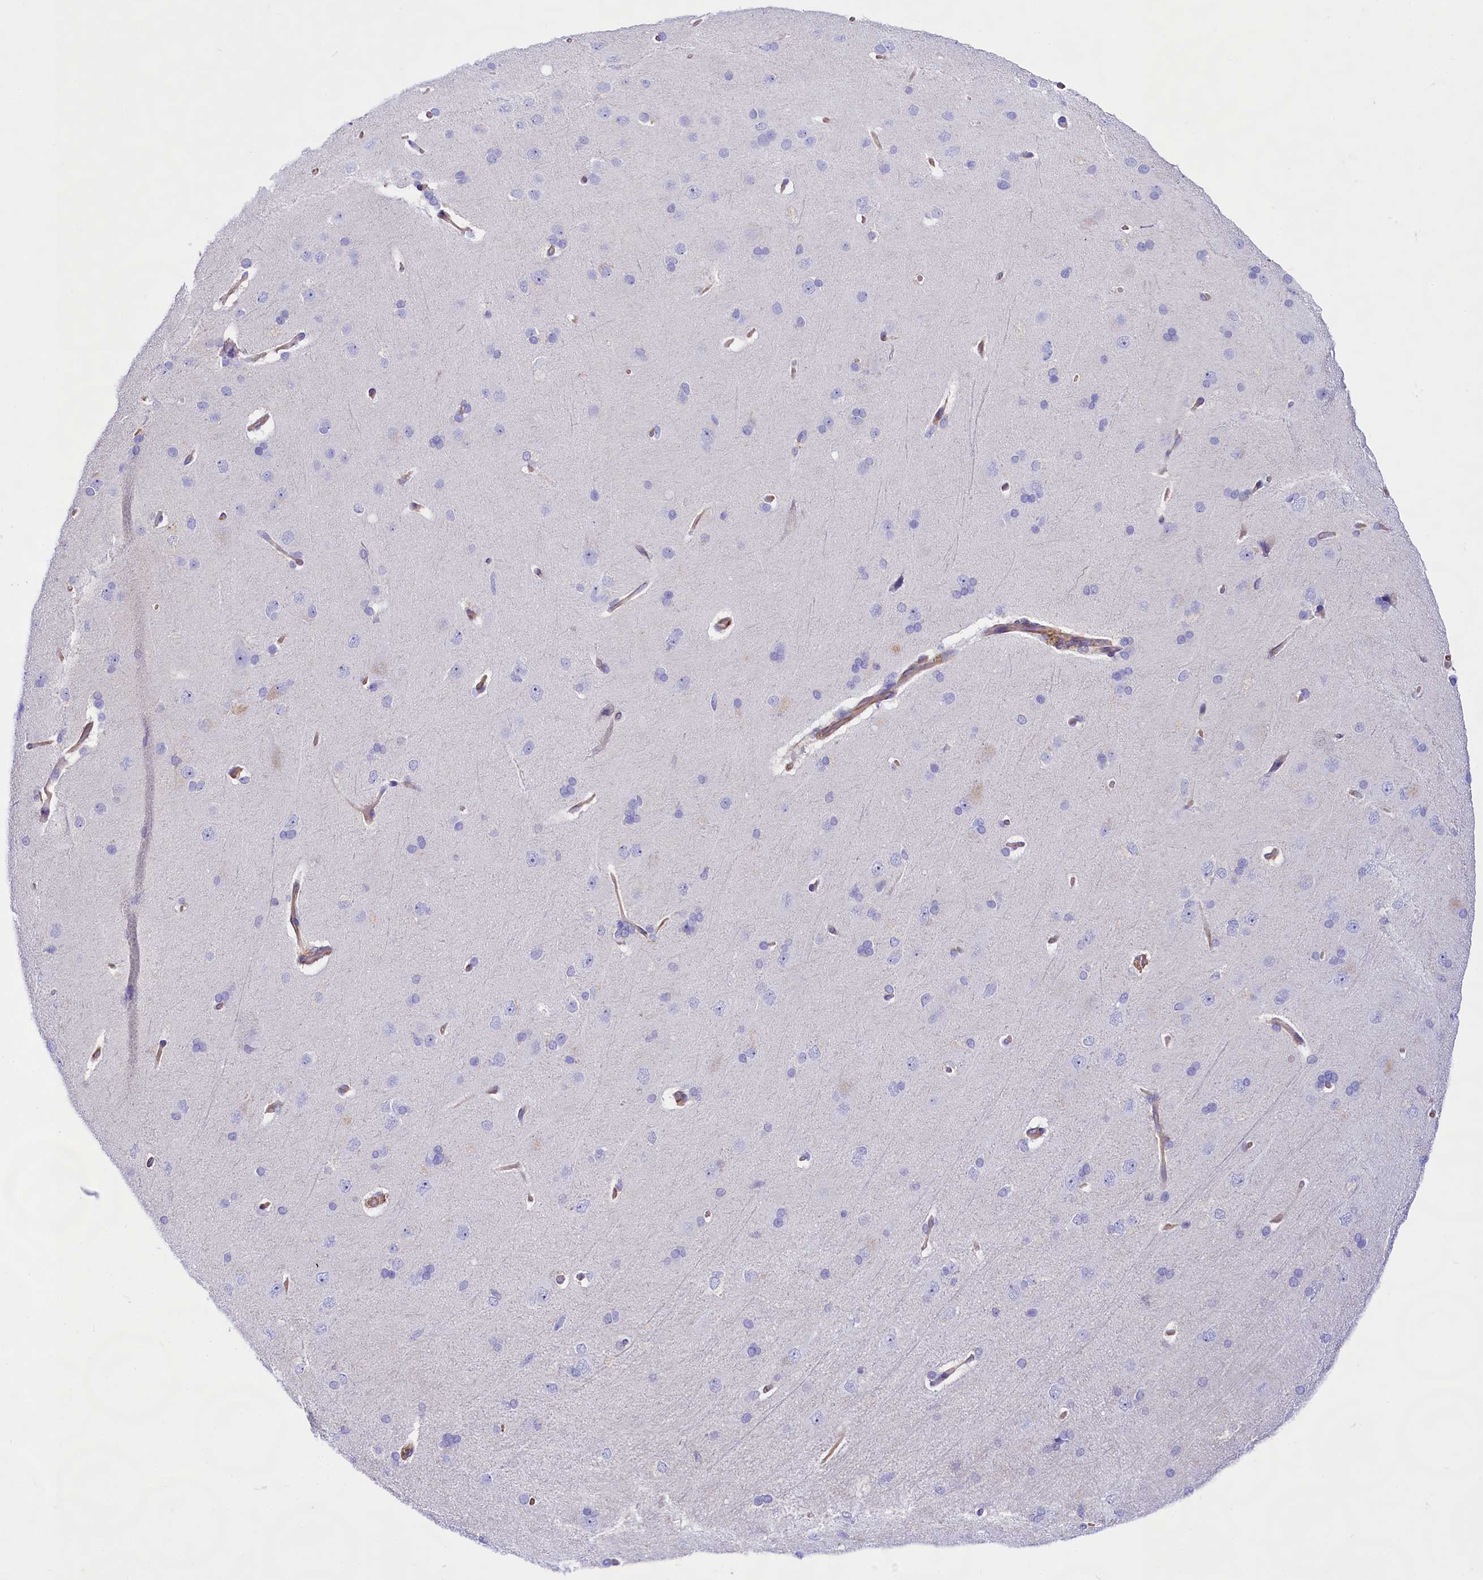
{"staining": {"intensity": "moderate", "quantity": "25%-75%", "location": "cytoplasmic/membranous"}, "tissue": "cerebral cortex", "cell_type": "Endothelial cells", "image_type": "normal", "snomed": [{"axis": "morphology", "description": "Normal tissue, NOS"}, {"axis": "topography", "description": "Cerebral cortex"}], "caption": "This histopathology image demonstrates immunohistochemistry staining of benign human cerebral cortex, with medium moderate cytoplasmic/membranous expression in about 25%-75% of endothelial cells.", "gene": "CD99", "patient": {"sex": "male", "age": 62}}